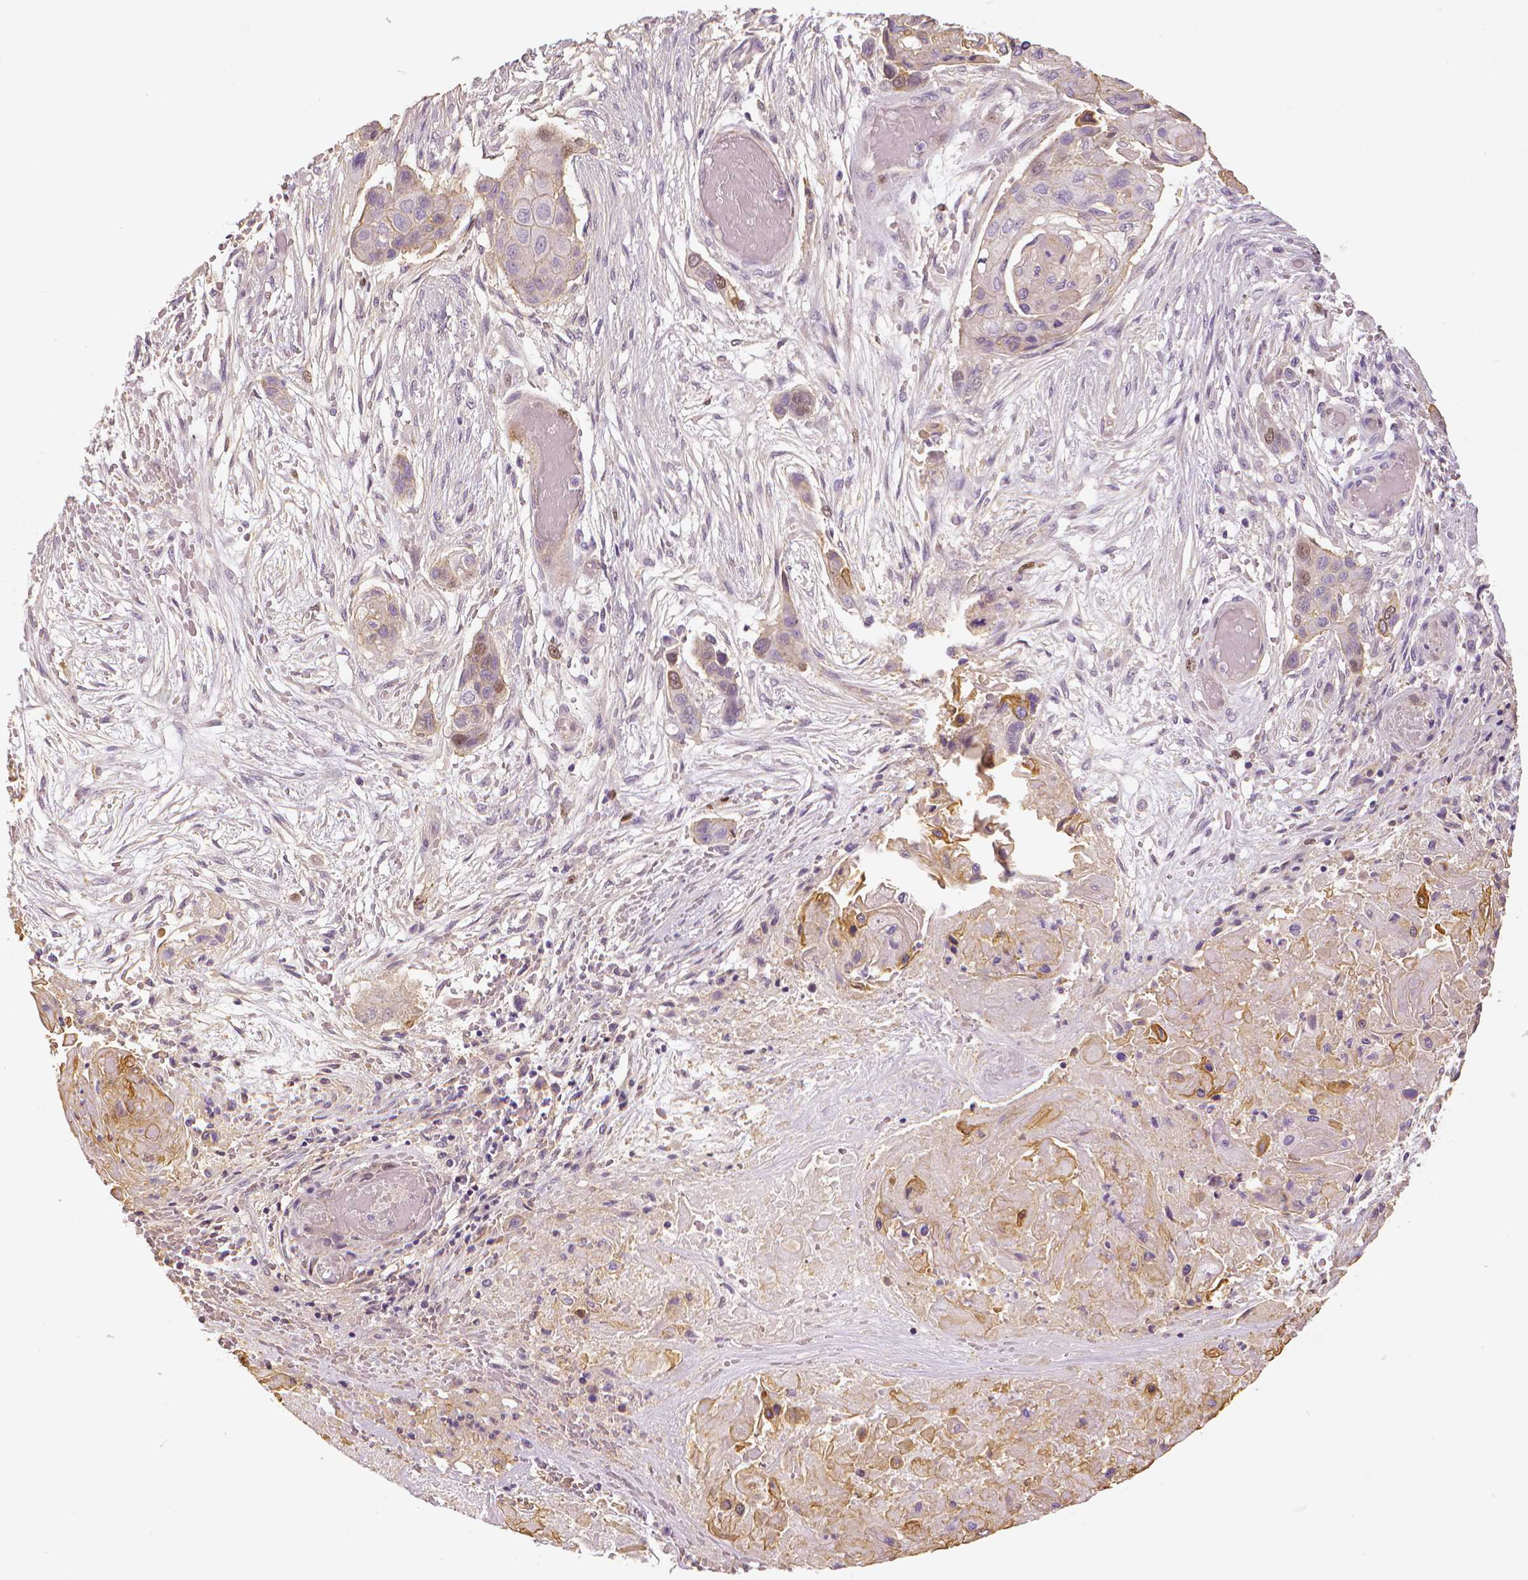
{"staining": {"intensity": "weak", "quantity": "<25%", "location": "nuclear"}, "tissue": "lung cancer", "cell_type": "Tumor cells", "image_type": "cancer", "snomed": [{"axis": "morphology", "description": "Squamous cell carcinoma, NOS"}, {"axis": "topography", "description": "Lung"}], "caption": "IHC of squamous cell carcinoma (lung) shows no expression in tumor cells.", "gene": "MKI67", "patient": {"sex": "male", "age": 69}}